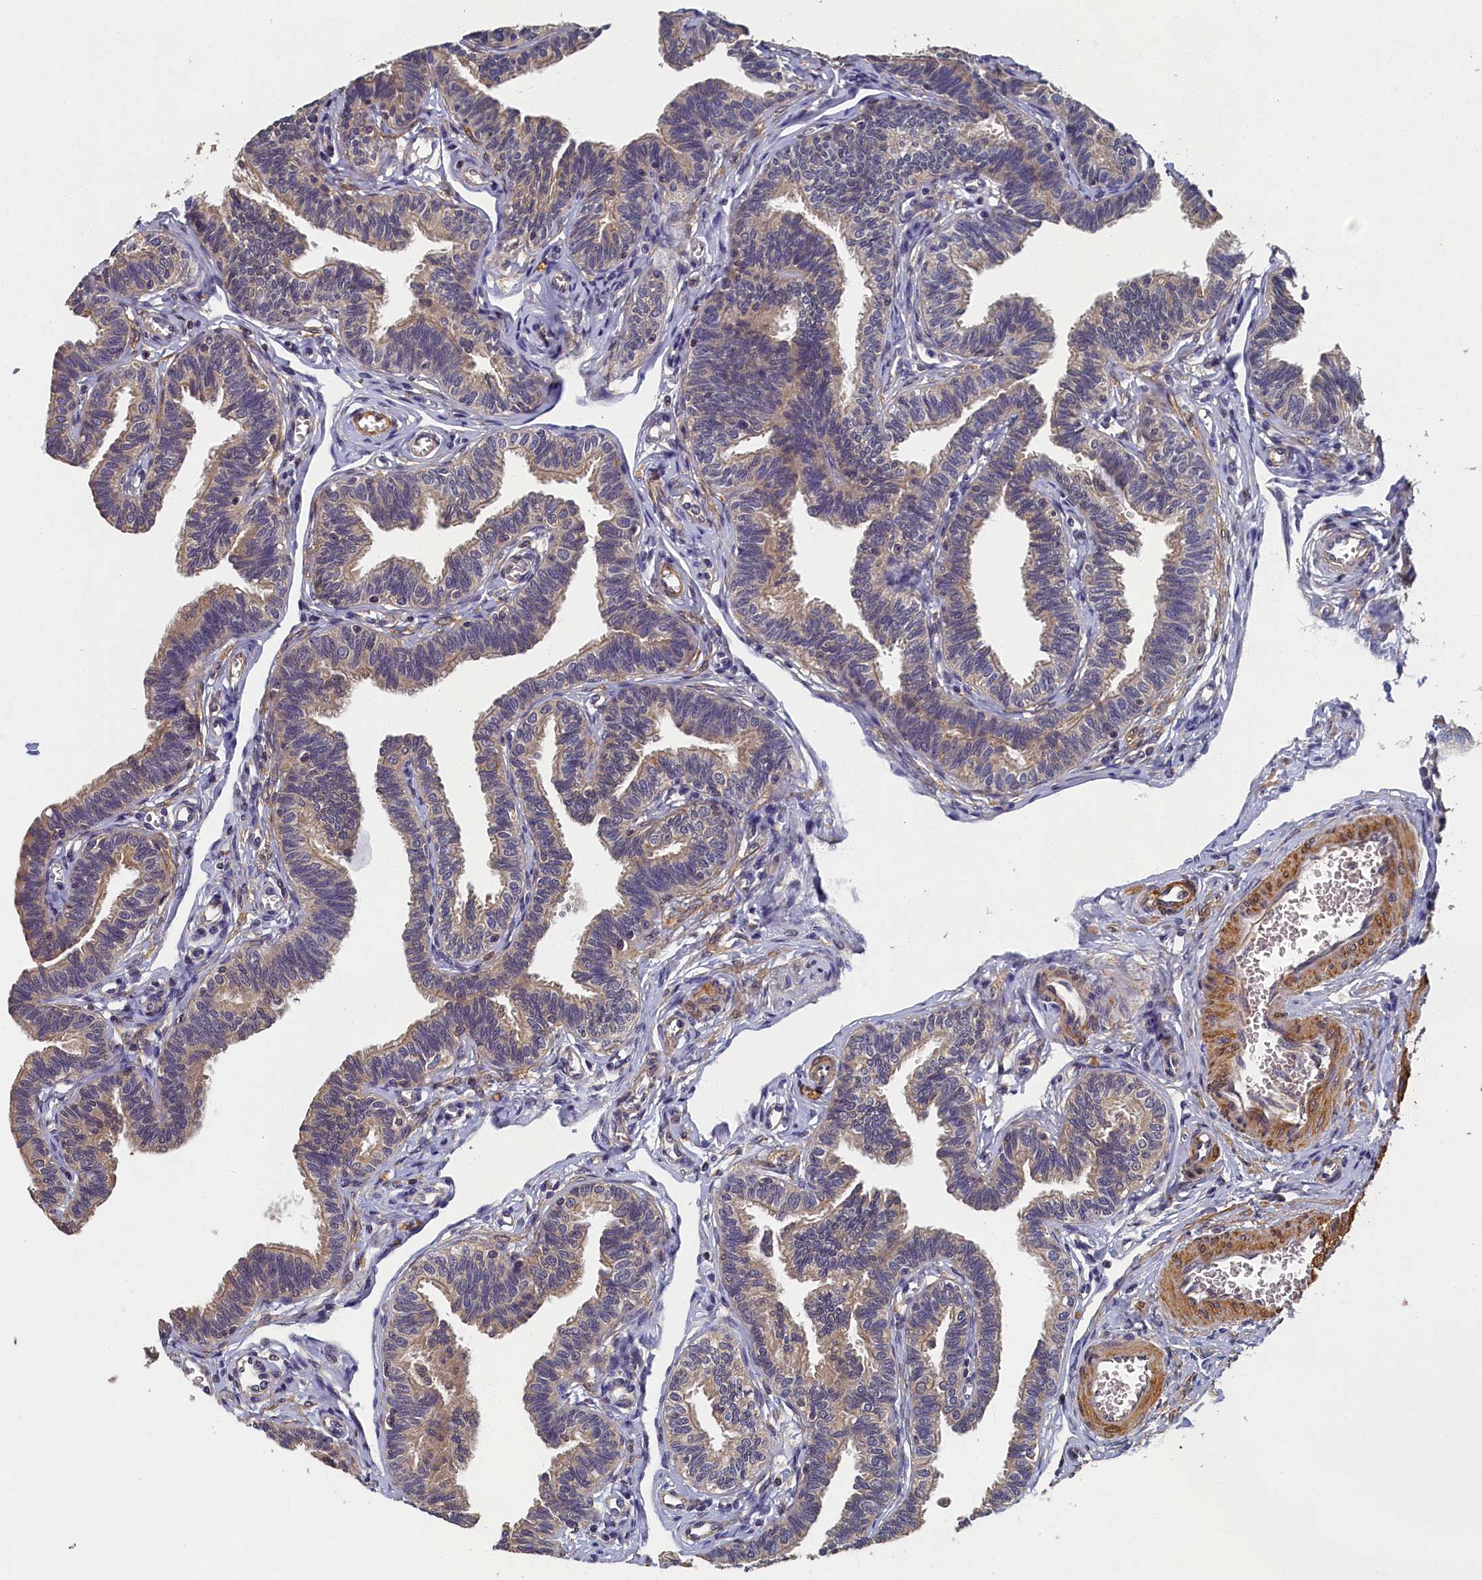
{"staining": {"intensity": "moderate", "quantity": "25%-75%", "location": "cytoplasmic/membranous"}, "tissue": "fallopian tube", "cell_type": "Glandular cells", "image_type": "normal", "snomed": [{"axis": "morphology", "description": "Normal tissue, NOS"}, {"axis": "topography", "description": "Fallopian tube"}, {"axis": "topography", "description": "Ovary"}], "caption": "A histopathology image of human fallopian tube stained for a protein reveals moderate cytoplasmic/membranous brown staining in glandular cells.", "gene": "TBCB", "patient": {"sex": "female", "age": 23}}